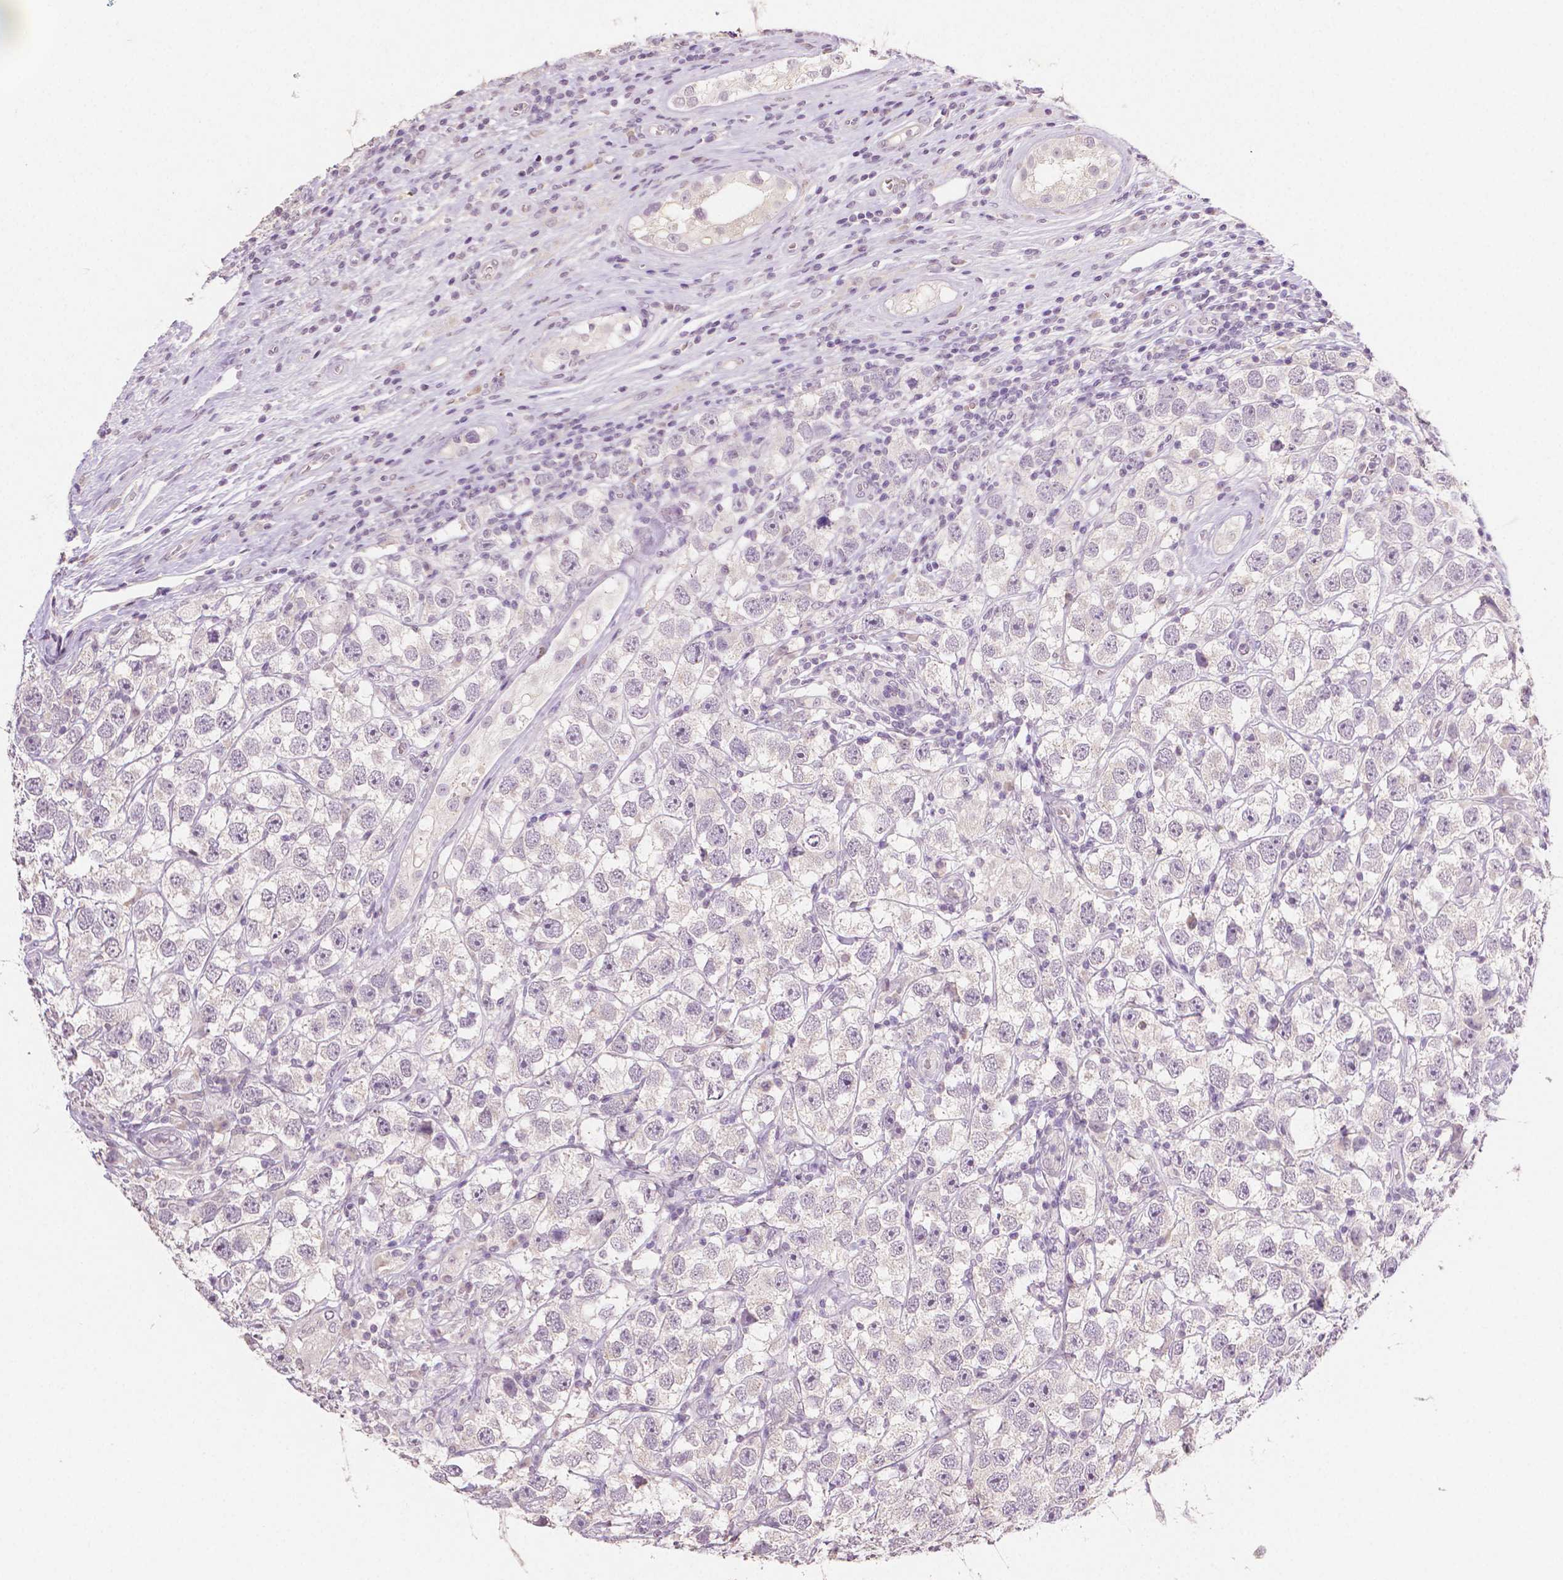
{"staining": {"intensity": "negative", "quantity": "none", "location": "none"}, "tissue": "testis cancer", "cell_type": "Tumor cells", "image_type": "cancer", "snomed": [{"axis": "morphology", "description": "Seminoma, NOS"}, {"axis": "topography", "description": "Testis"}], "caption": "An image of human testis cancer (seminoma) is negative for staining in tumor cells. (DAB (3,3'-diaminobenzidine) immunohistochemistry (IHC), high magnification).", "gene": "TGM1", "patient": {"sex": "male", "age": 26}}